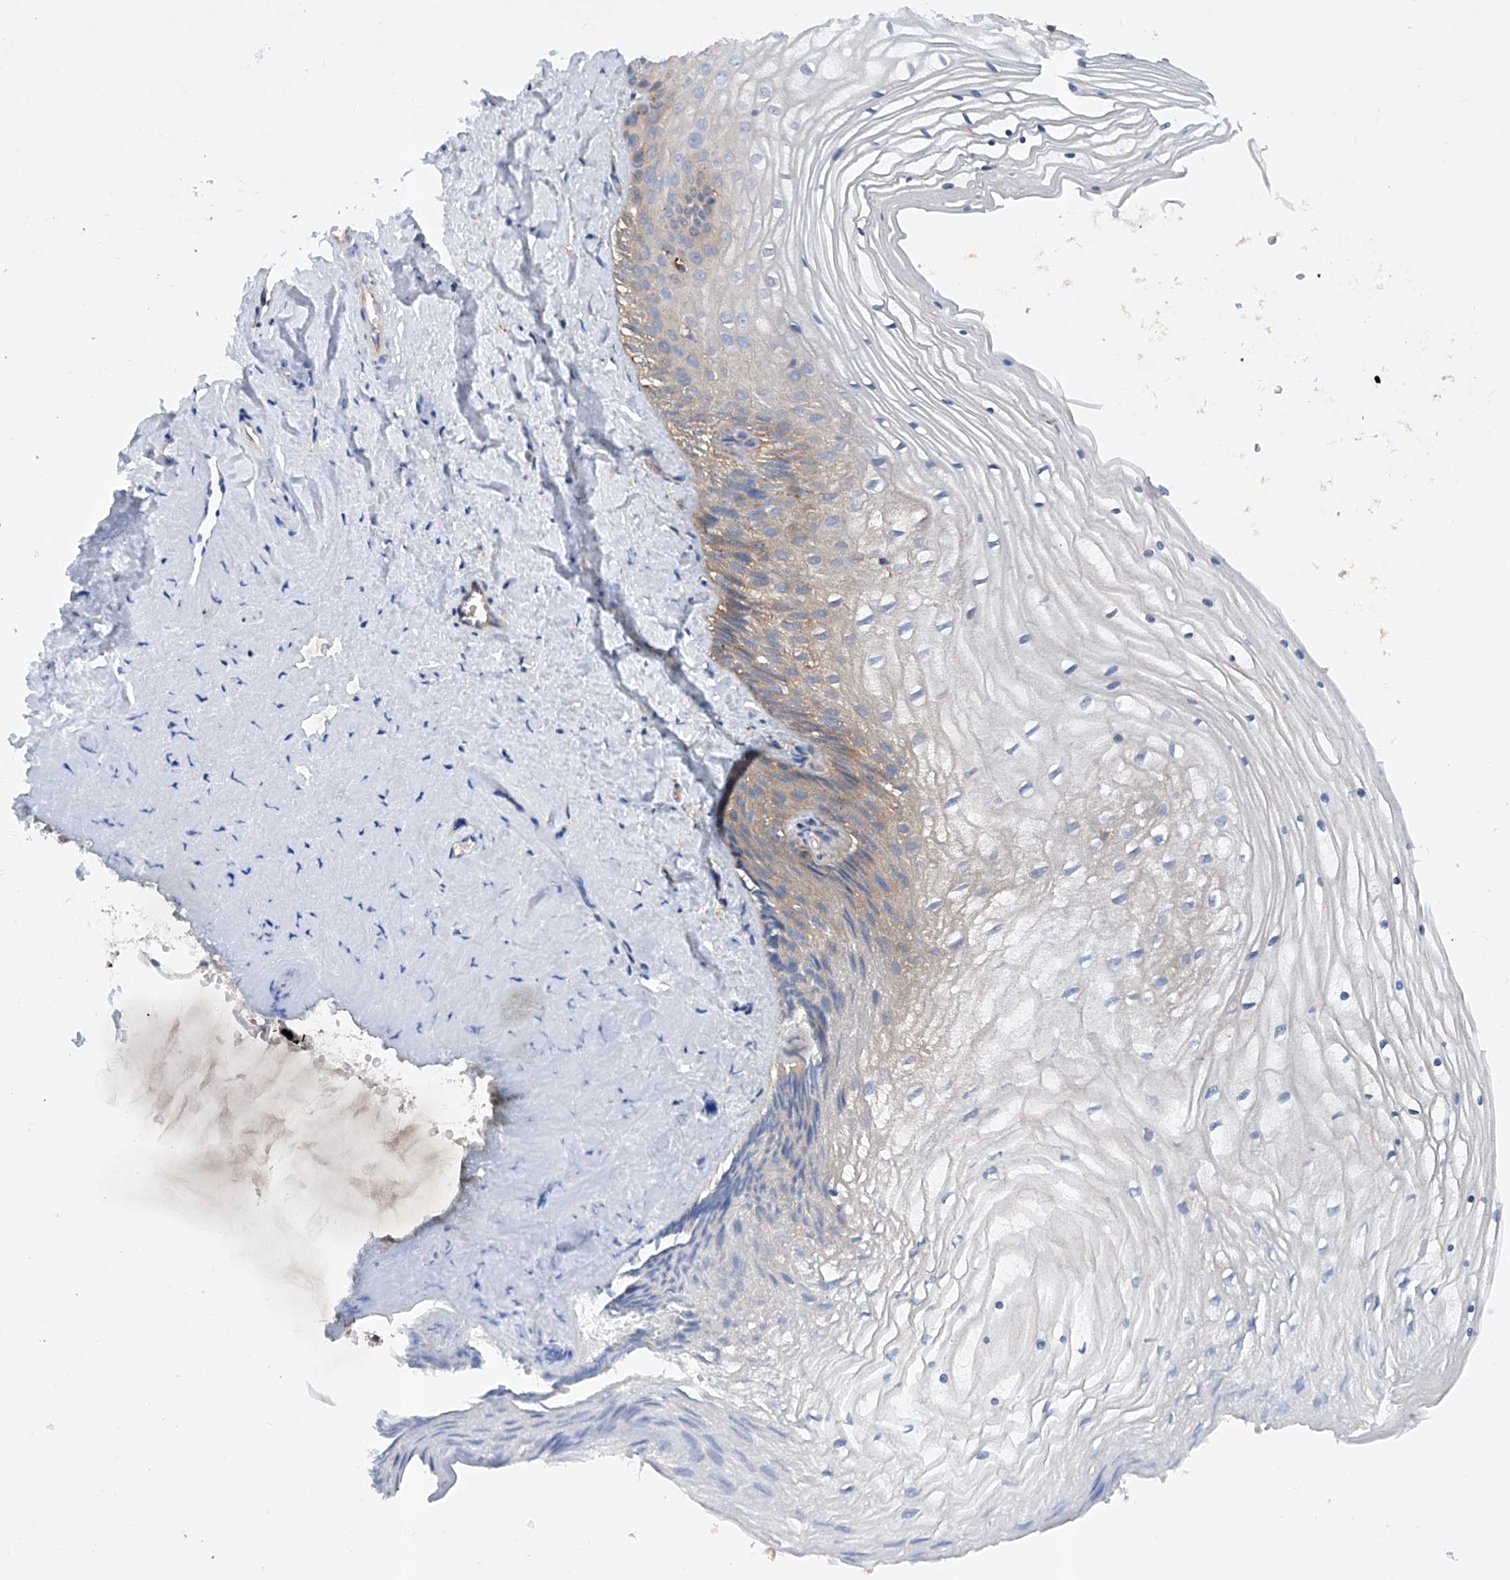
{"staining": {"intensity": "weak", "quantity": "<25%", "location": "cytoplasmic/membranous"}, "tissue": "vagina", "cell_type": "Squamous epithelial cells", "image_type": "normal", "snomed": [{"axis": "morphology", "description": "Normal tissue, NOS"}, {"axis": "topography", "description": "Vagina"}, {"axis": "topography", "description": "Cervix"}], "caption": "The IHC photomicrograph has no significant staining in squamous epithelial cells of vagina. (DAB IHC with hematoxylin counter stain).", "gene": "SPATA20", "patient": {"sex": "female", "age": 40}}